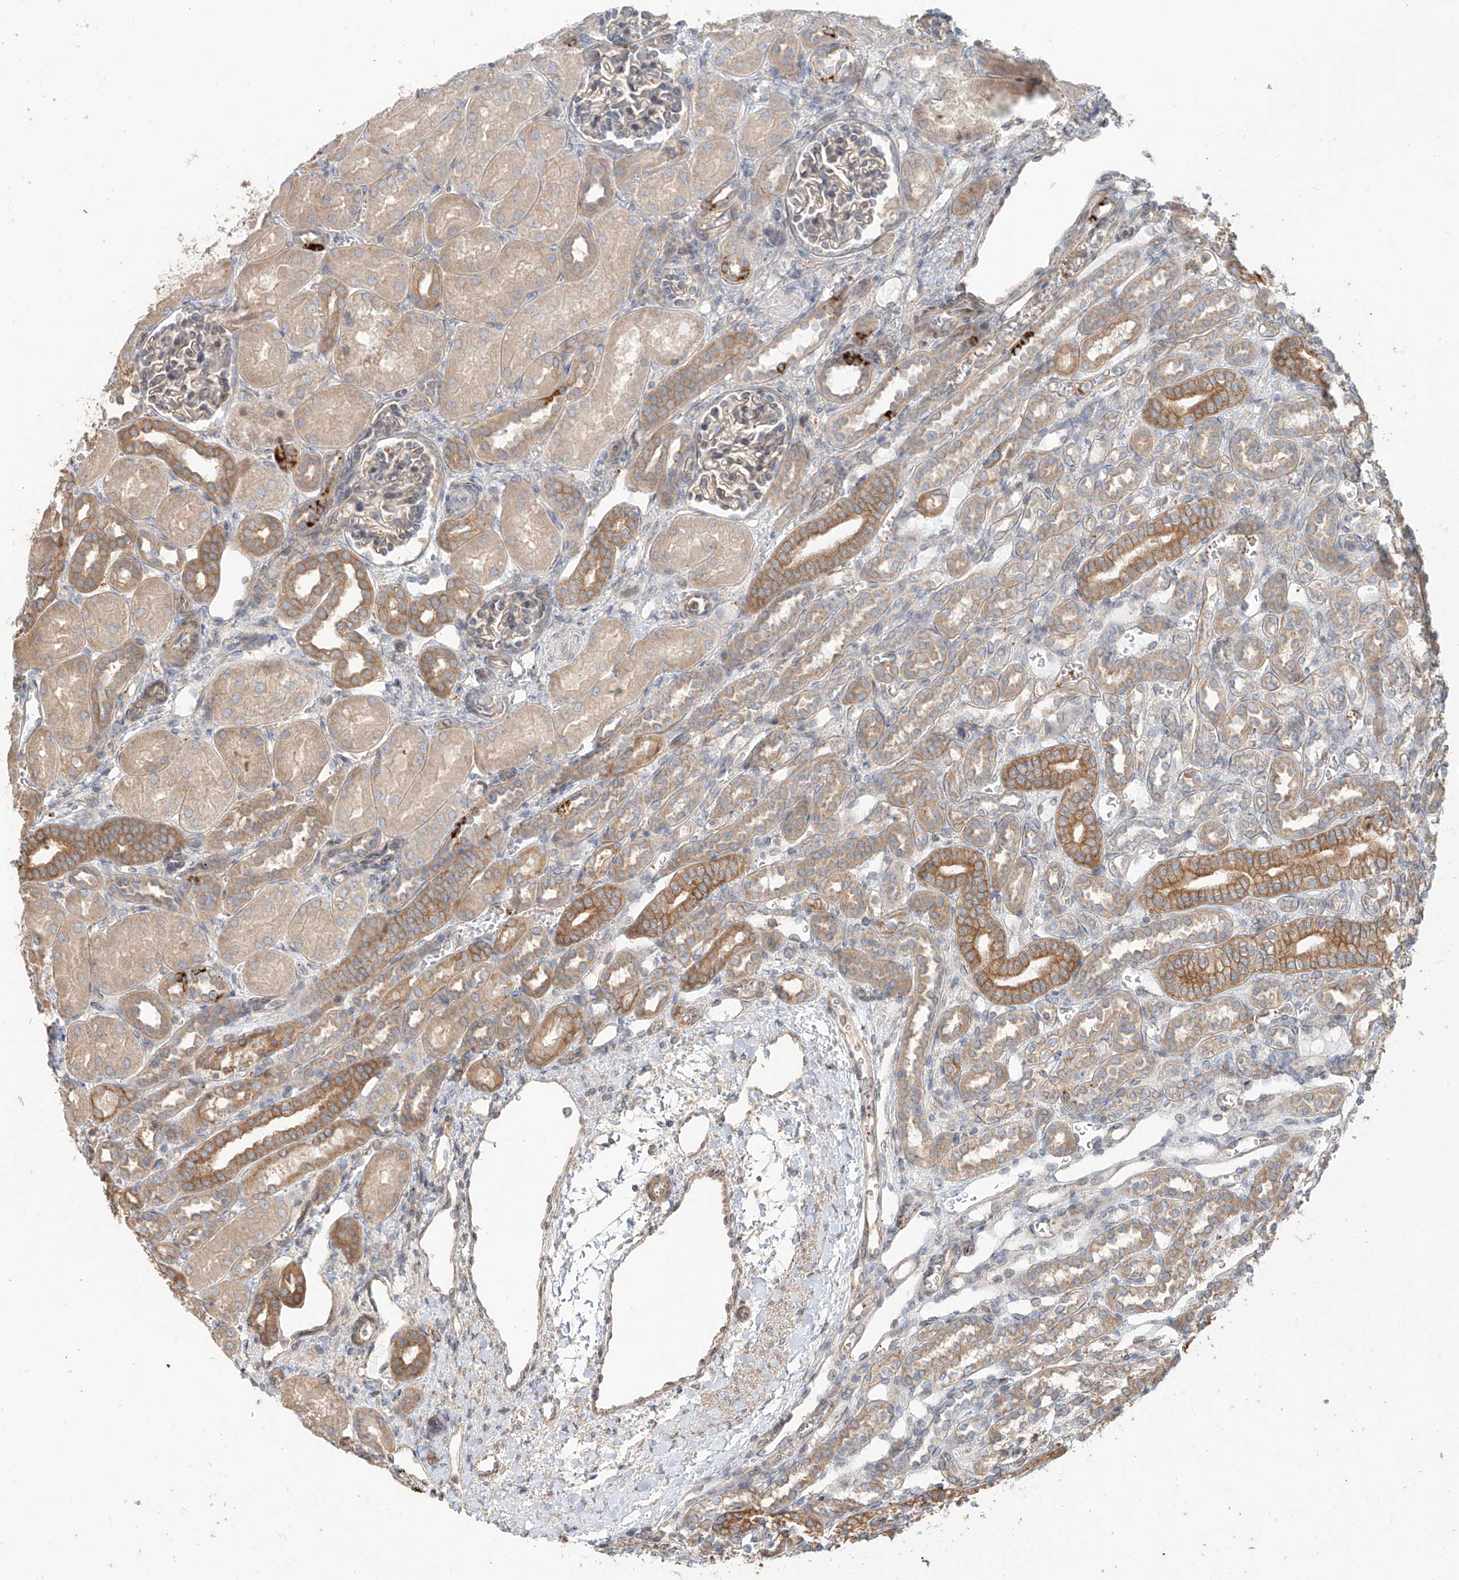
{"staining": {"intensity": "weak", "quantity": "25%-75%", "location": "cytoplasmic/membranous"}, "tissue": "kidney", "cell_type": "Cells in glomeruli", "image_type": "normal", "snomed": [{"axis": "morphology", "description": "Normal tissue, NOS"}, {"axis": "morphology", "description": "Neoplasm, malignant, NOS"}, {"axis": "topography", "description": "Kidney"}], "caption": "Immunohistochemistry of normal human kidney reveals low levels of weak cytoplasmic/membranous expression in approximately 25%-75% of cells in glomeruli. (IHC, brightfield microscopy, high magnification).", "gene": "CEP162", "patient": {"sex": "female", "age": 1}}